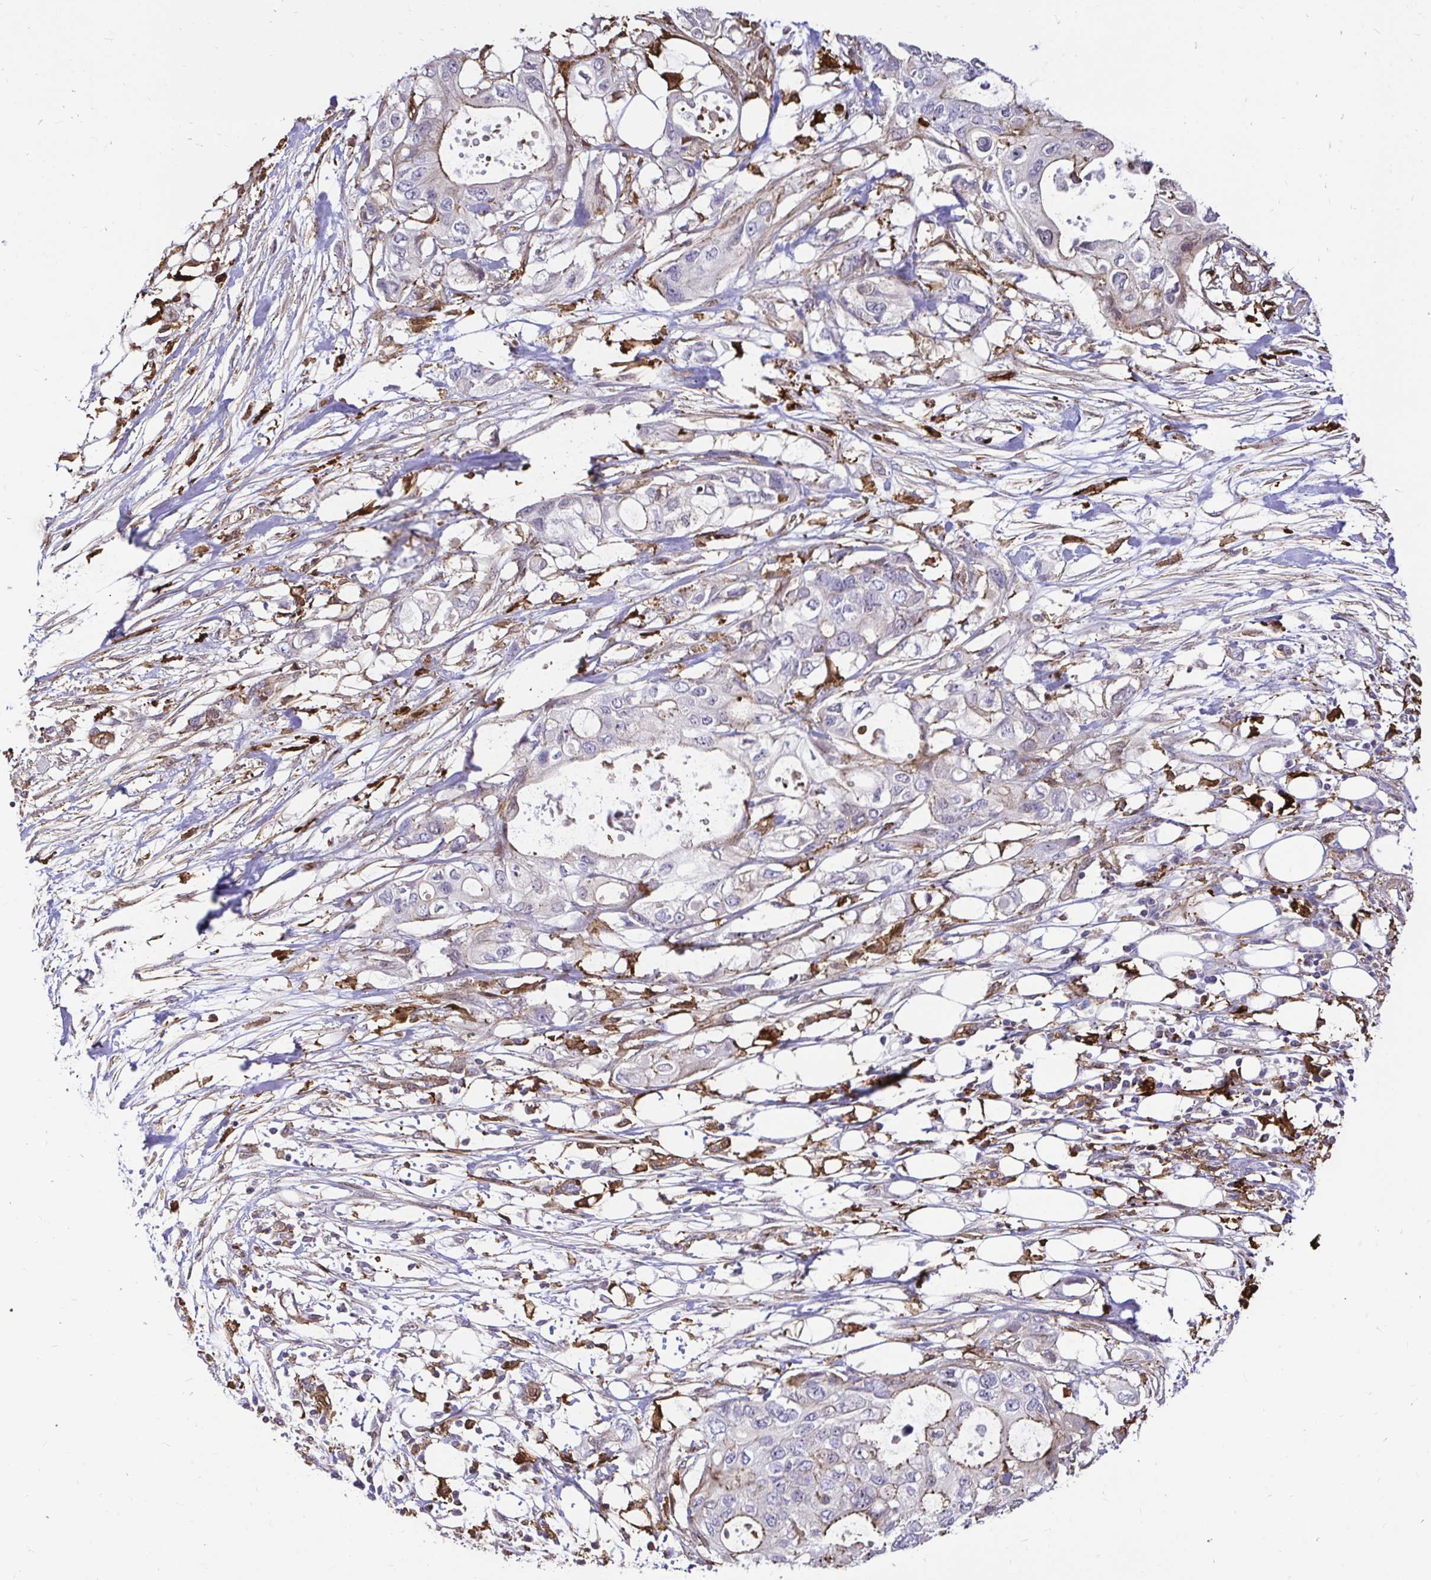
{"staining": {"intensity": "weak", "quantity": "<25%", "location": "cytoplasmic/membranous"}, "tissue": "pancreatic cancer", "cell_type": "Tumor cells", "image_type": "cancer", "snomed": [{"axis": "morphology", "description": "Adenocarcinoma, NOS"}, {"axis": "topography", "description": "Pancreas"}], "caption": "A micrograph of human pancreatic cancer is negative for staining in tumor cells.", "gene": "GSN", "patient": {"sex": "female", "age": 63}}